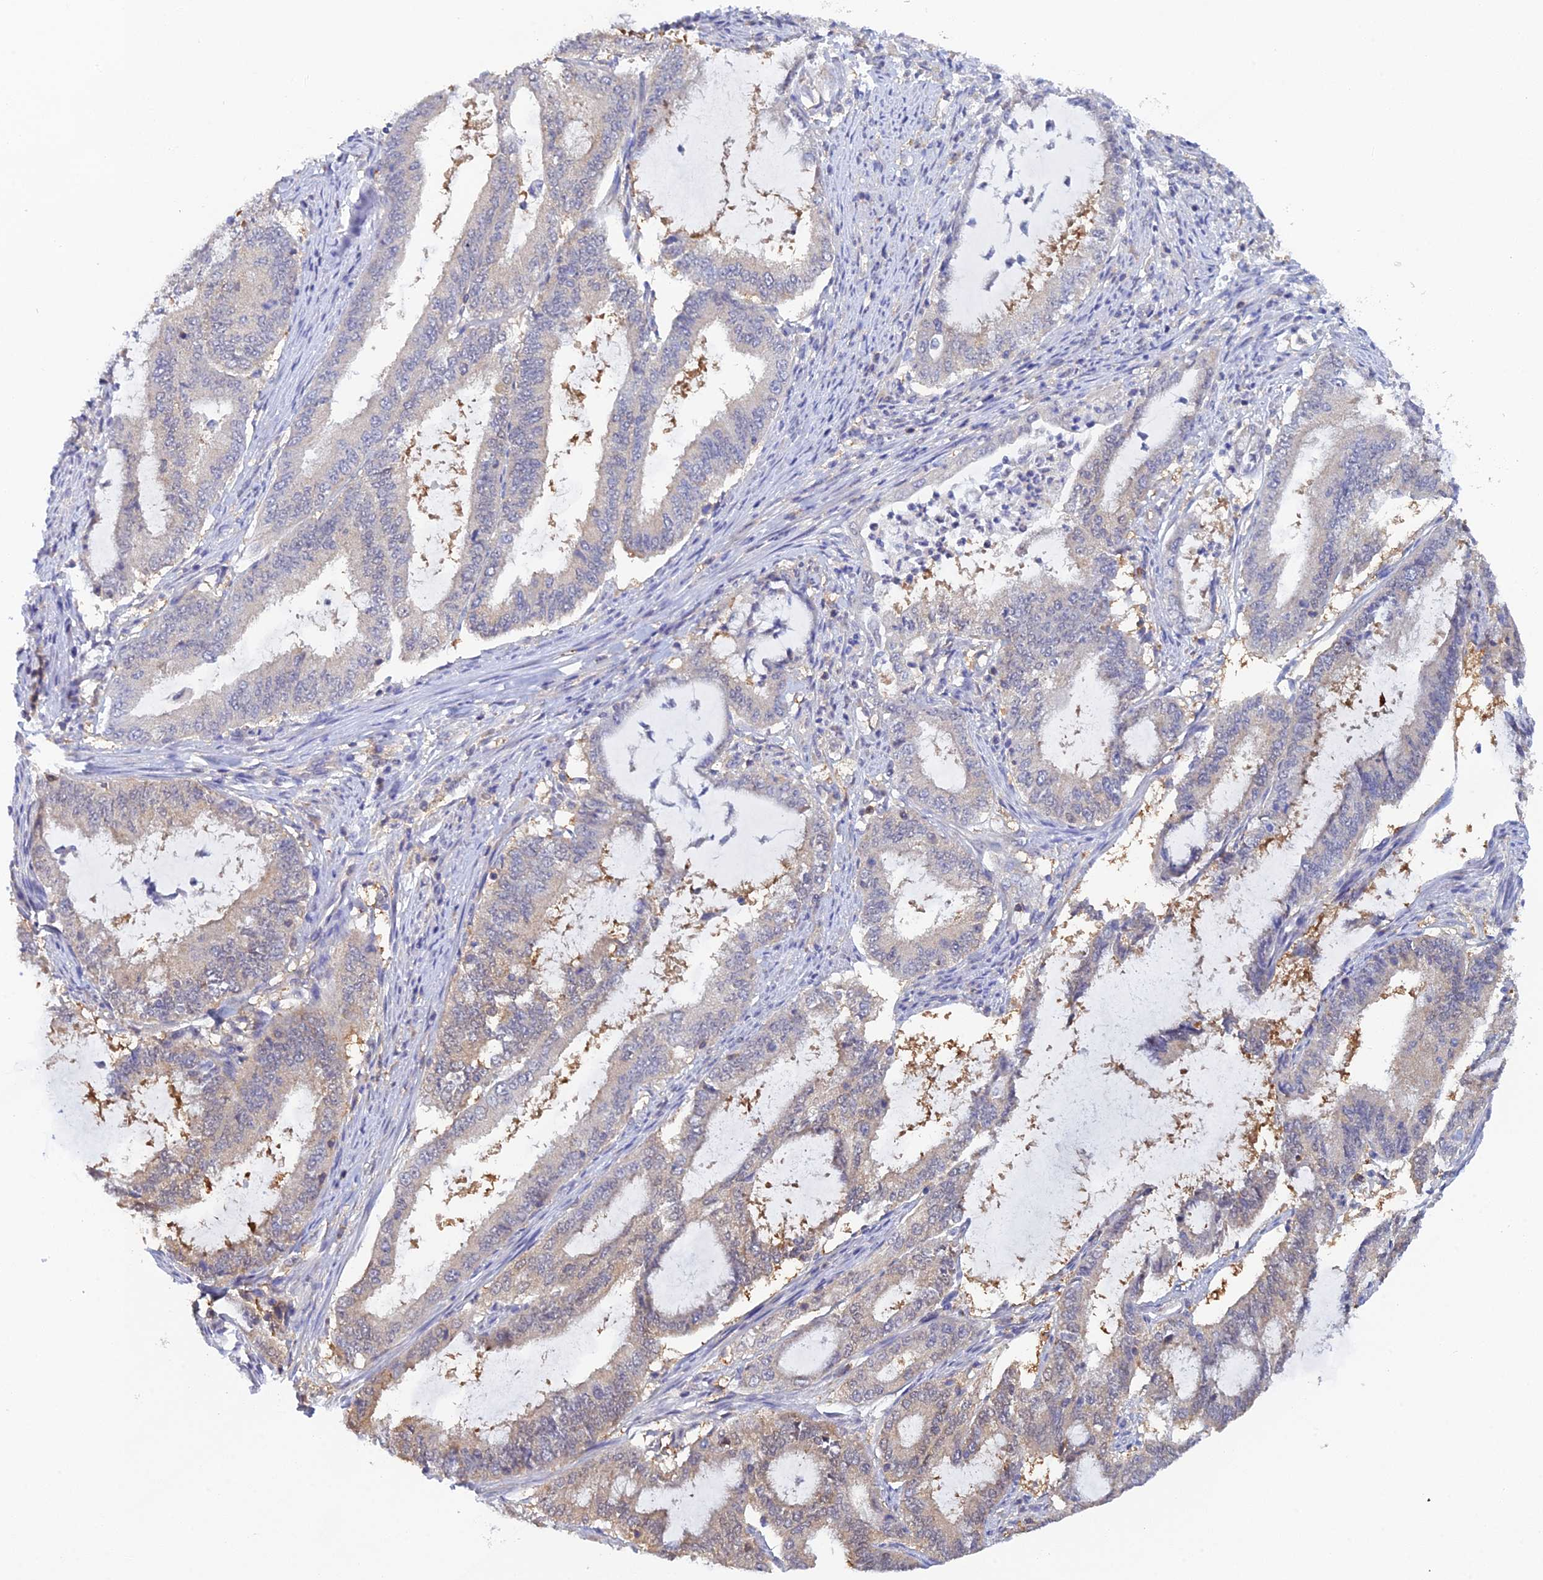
{"staining": {"intensity": "weak", "quantity": "25%-75%", "location": "cytoplasmic/membranous"}, "tissue": "endometrial cancer", "cell_type": "Tumor cells", "image_type": "cancer", "snomed": [{"axis": "morphology", "description": "Adenocarcinoma, NOS"}, {"axis": "topography", "description": "Endometrium"}], "caption": "Adenocarcinoma (endometrial) stained with IHC shows weak cytoplasmic/membranous expression in about 25%-75% of tumor cells. (IHC, brightfield microscopy, high magnification).", "gene": "HINT1", "patient": {"sex": "female", "age": 51}}